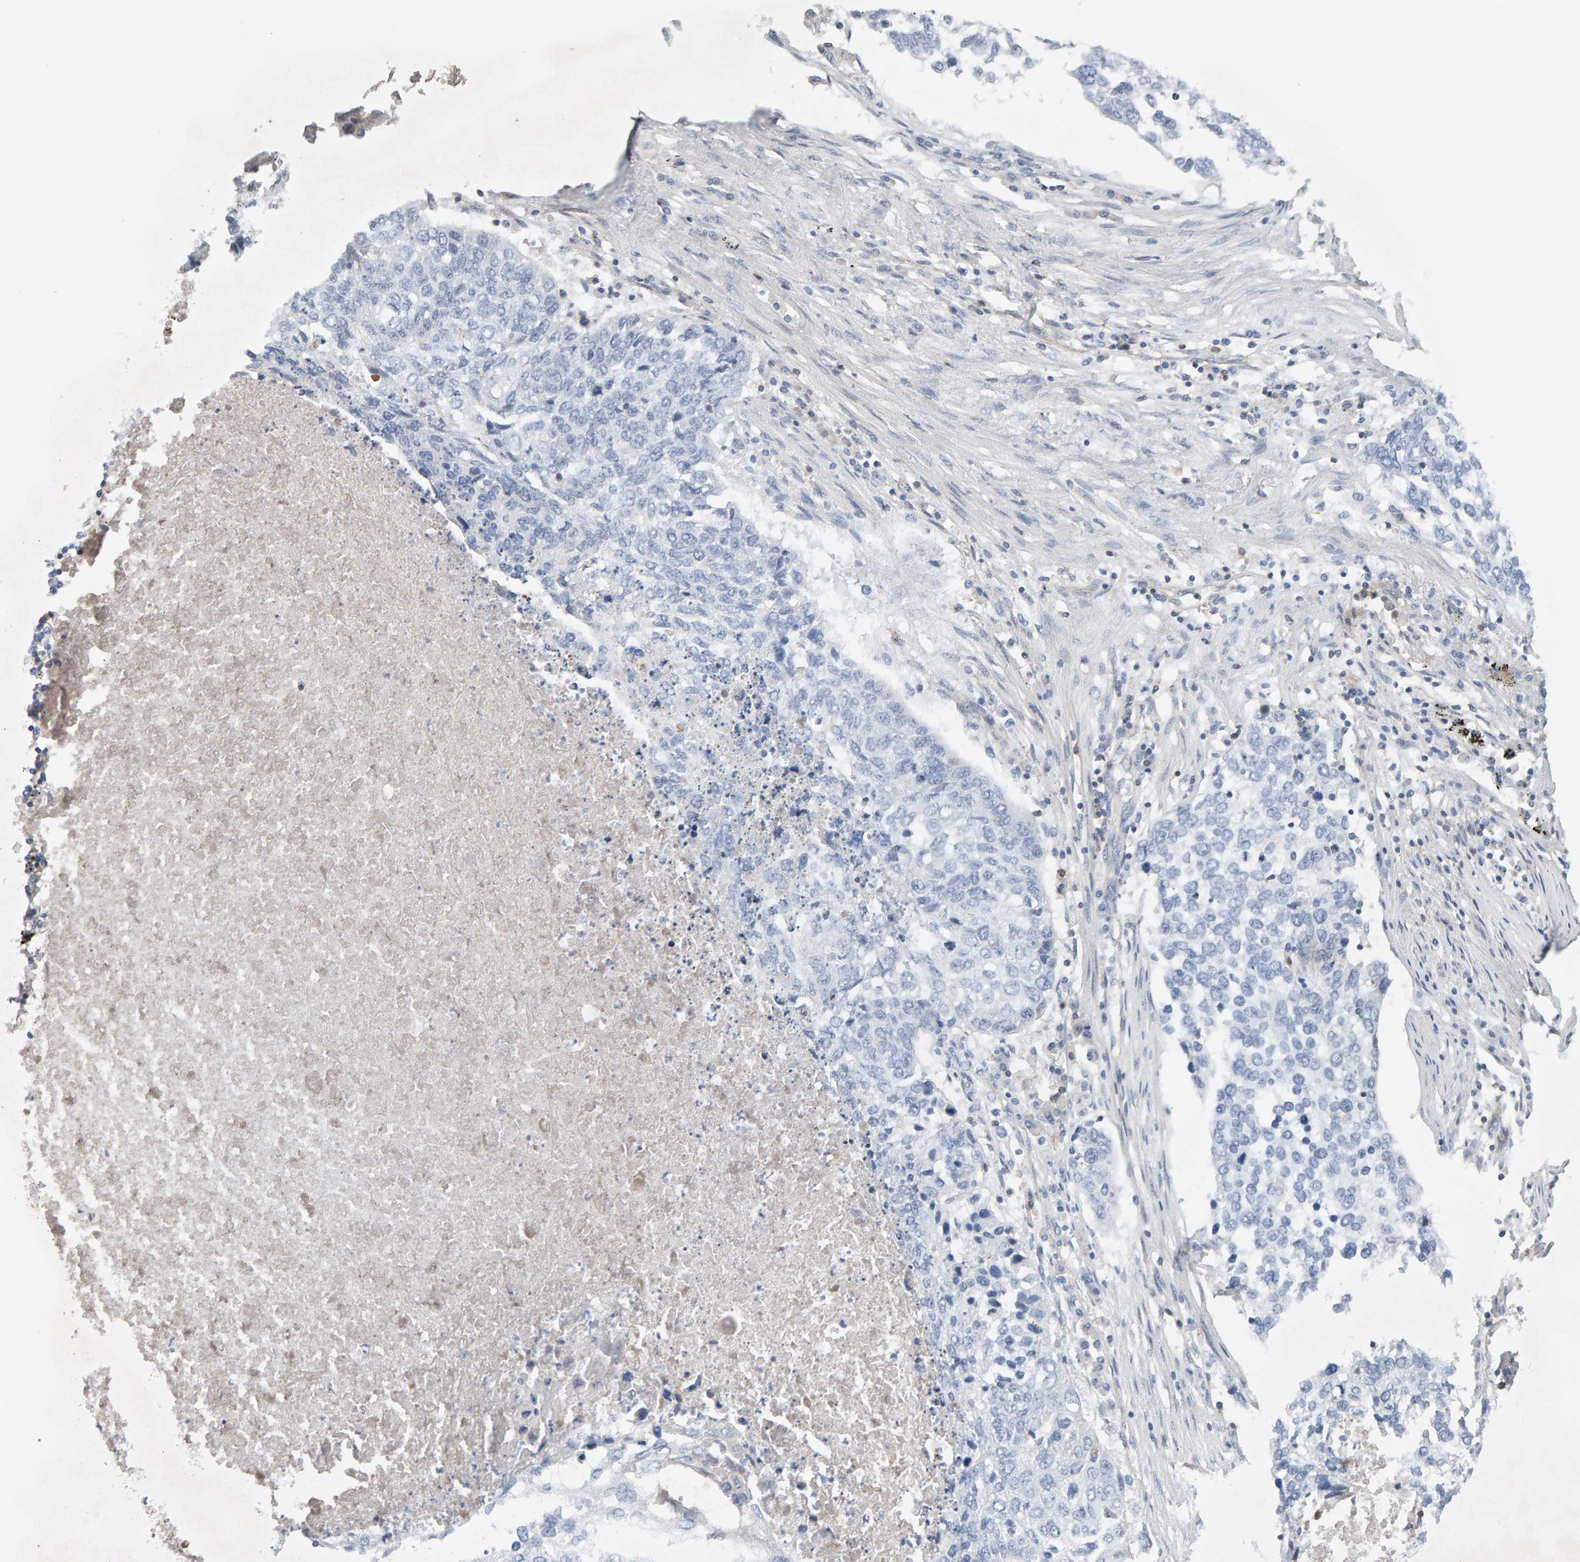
{"staining": {"intensity": "negative", "quantity": "none", "location": "none"}, "tissue": "lung cancer", "cell_type": "Tumor cells", "image_type": "cancer", "snomed": [{"axis": "morphology", "description": "Squamous cell carcinoma, NOS"}, {"axis": "topography", "description": "Lung"}], "caption": "This histopathology image is of lung cancer (squamous cell carcinoma) stained with immunohistochemistry (IHC) to label a protein in brown with the nuclei are counter-stained blue. There is no expression in tumor cells.", "gene": "FYN", "patient": {"sex": "female", "age": 63}}